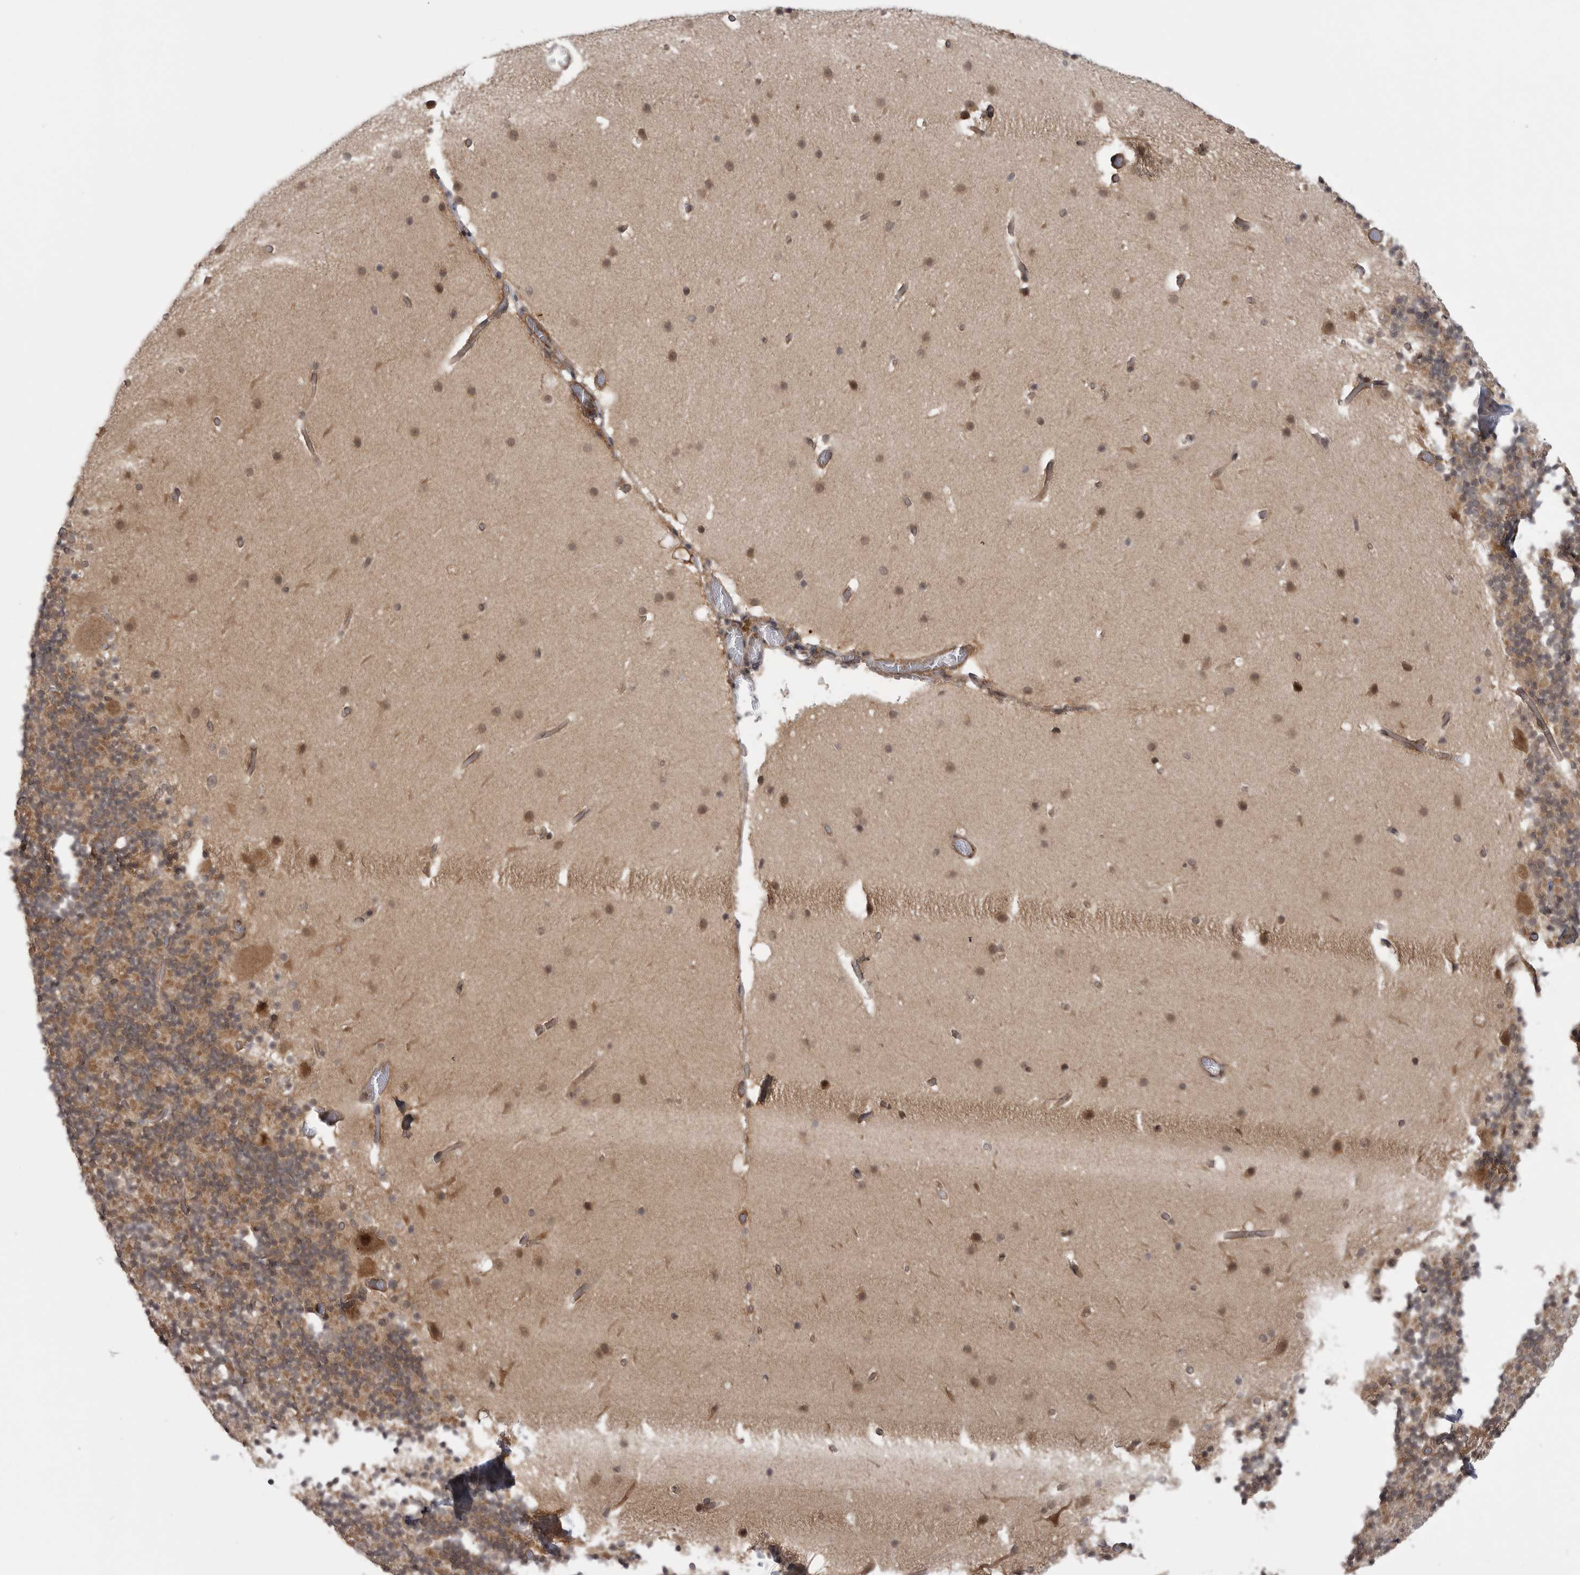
{"staining": {"intensity": "moderate", "quantity": ">75%", "location": "cytoplasmic/membranous"}, "tissue": "cerebellum", "cell_type": "Cells in granular layer", "image_type": "normal", "snomed": [{"axis": "morphology", "description": "Normal tissue, NOS"}, {"axis": "topography", "description": "Cerebellum"}], "caption": "Immunohistochemistry staining of normal cerebellum, which reveals medium levels of moderate cytoplasmic/membranous expression in approximately >75% of cells in granular layer indicating moderate cytoplasmic/membranous protein expression. The staining was performed using DAB (3,3'-diaminobenzidine) (brown) for protein detection and nuclei were counterstained in hematoxylin (blue).", "gene": "PDCL", "patient": {"sex": "male", "age": 57}}